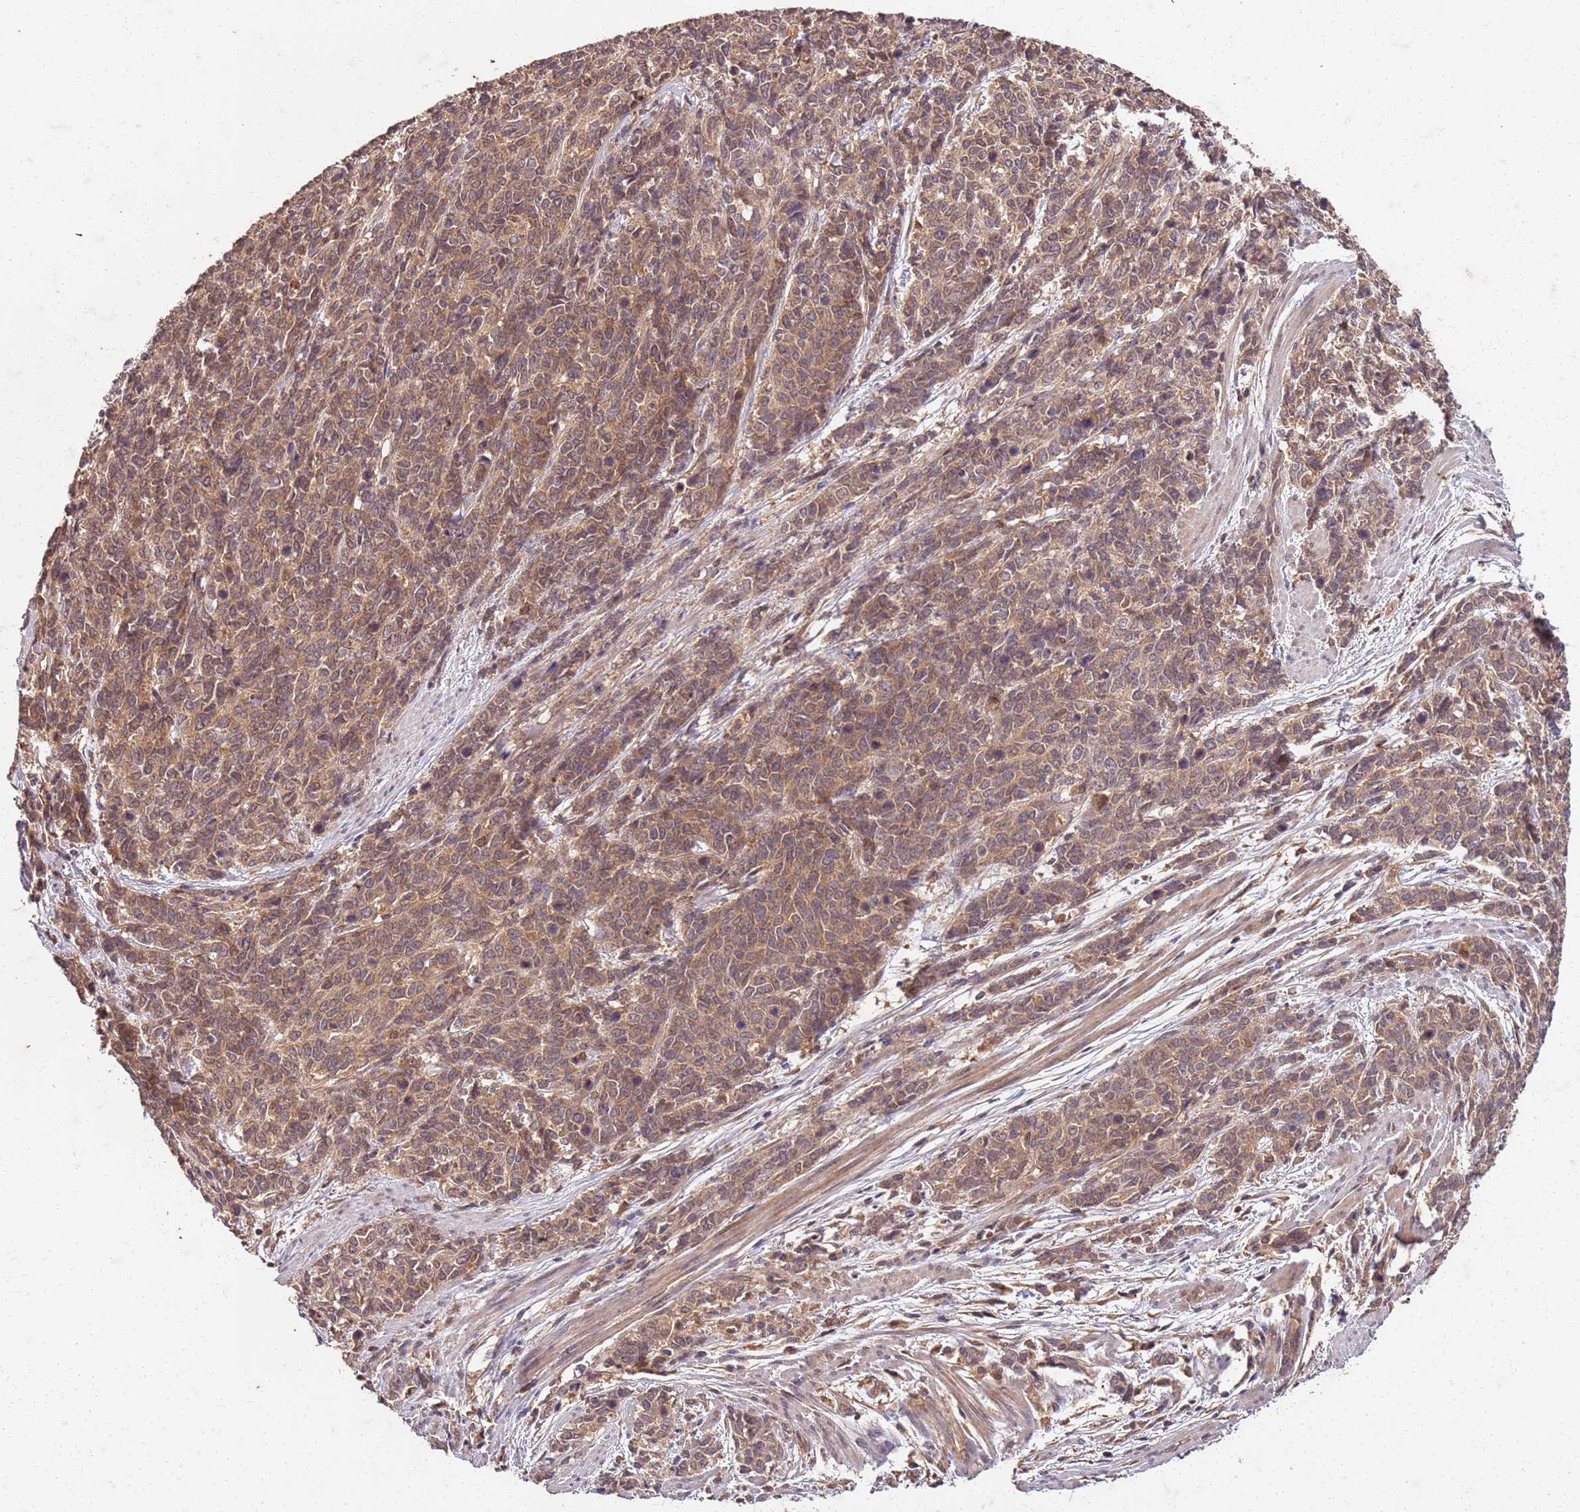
{"staining": {"intensity": "moderate", "quantity": ">75%", "location": "cytoplasmic/membranous,nuclear"}, "tissue": "cervical cancer", "cell_type": "Tumor cells", "image_type": "cancer", "snomed": [{"axis": "morphology", "description": "Squamous cell carcinoma, NOS"}, {"axis": "topography", "description": "Cervix"}], "caption": "Protein analysis of squamous cell carcinoma (cervical) tissue displays moderate cytoplasmic/membranous and nuclear expression in about >75% of tumor cells.", "gene": "UBE3A", "patient": {"sex": "female", "age": 60}}